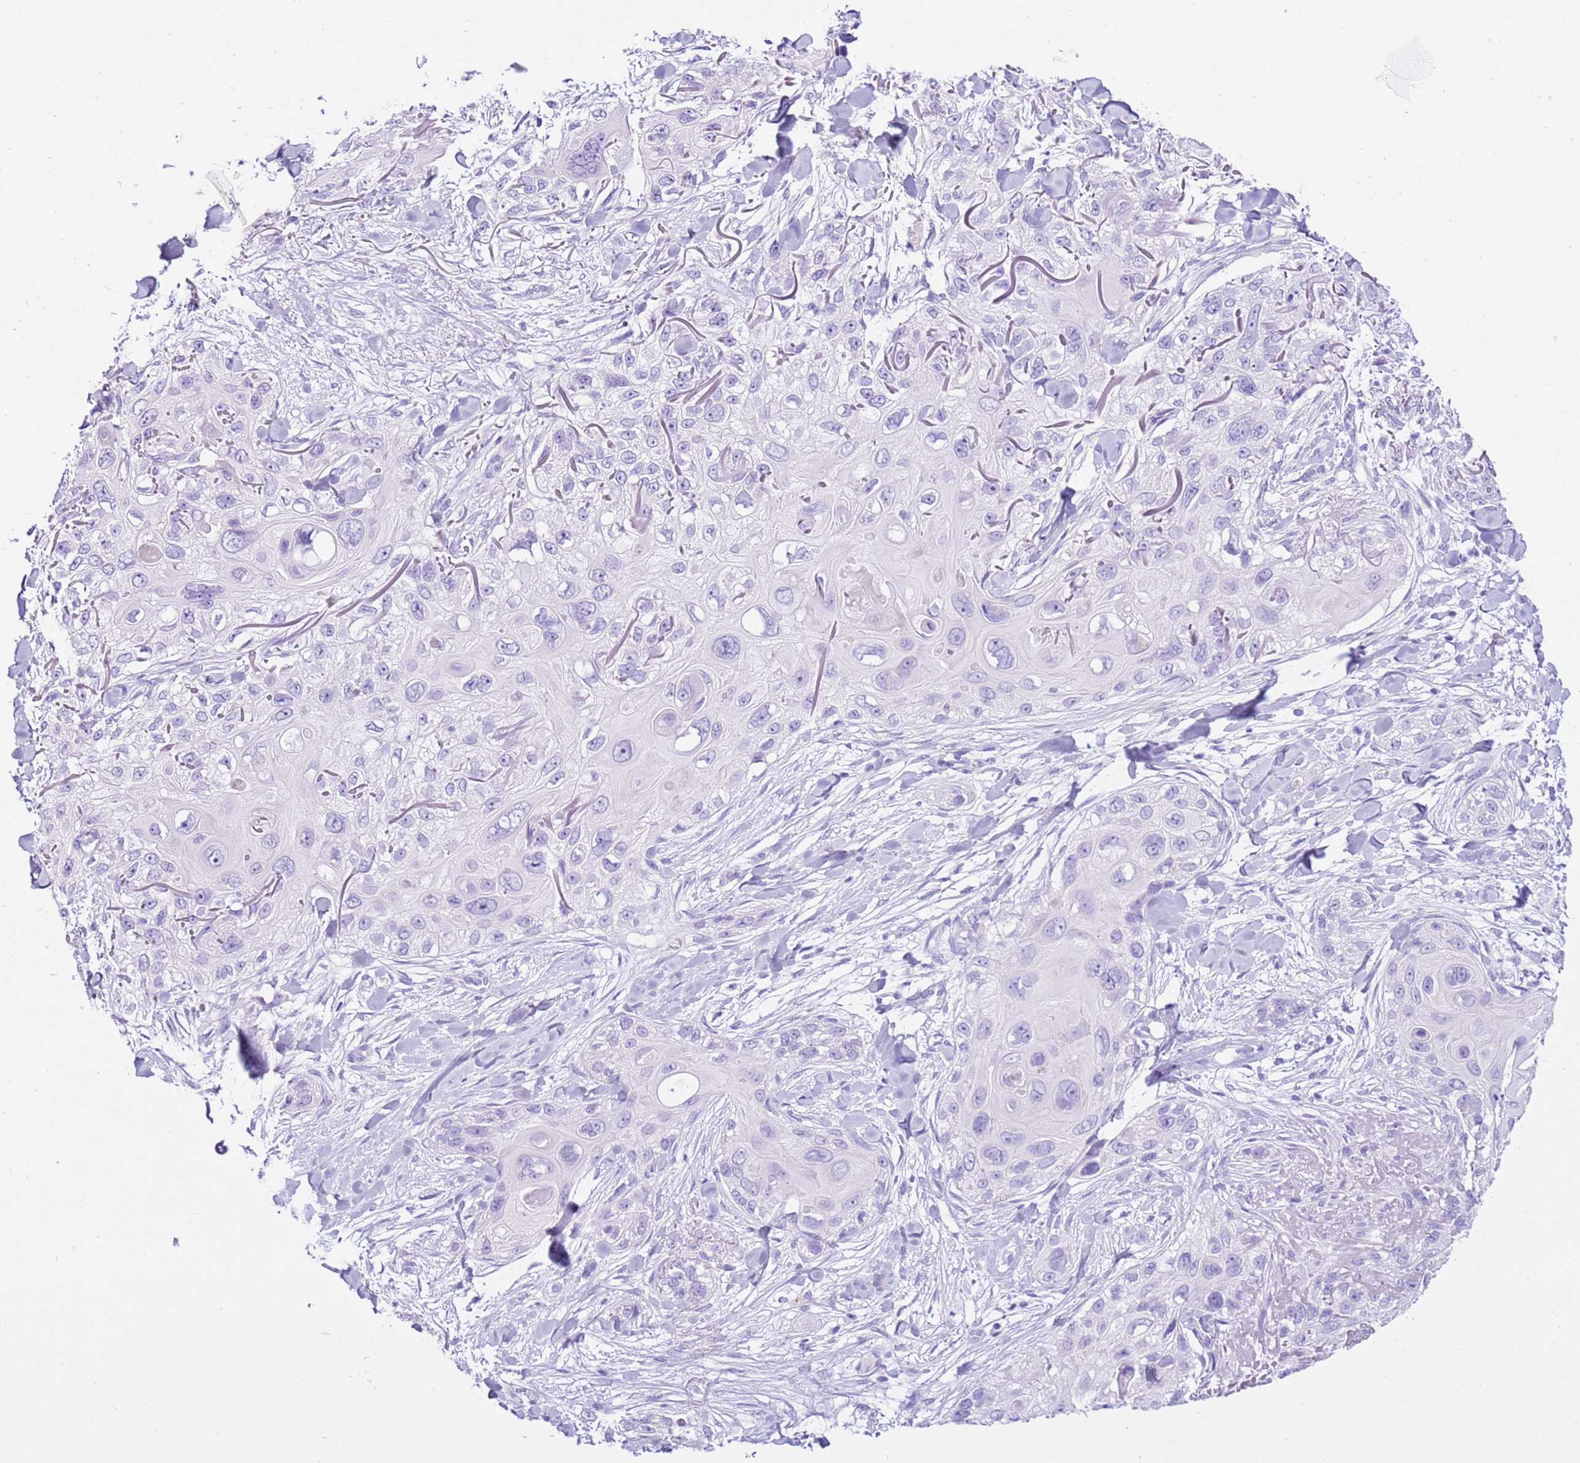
{"staining": {"intensity": "negative", "quantity": "none", "location": "none"}, "tissue": "skin cancer", "cell_type": "Tumor cells", "image_type": "cancer", "snomed": [{"axis": "morphology", "description": "Normal tissue, NOS"}, {"axis": "morphology", "description": "Squamous cell carcinoma, NOS"}, {"axis": "topography", "description": "Skin"}], "caption": "Immunohistochemistry of skin squamous cell carcinoma reveals no positivity in tumor cells.", "gene": "CPB1", "patient": {"sex": "male", "age": 72}}